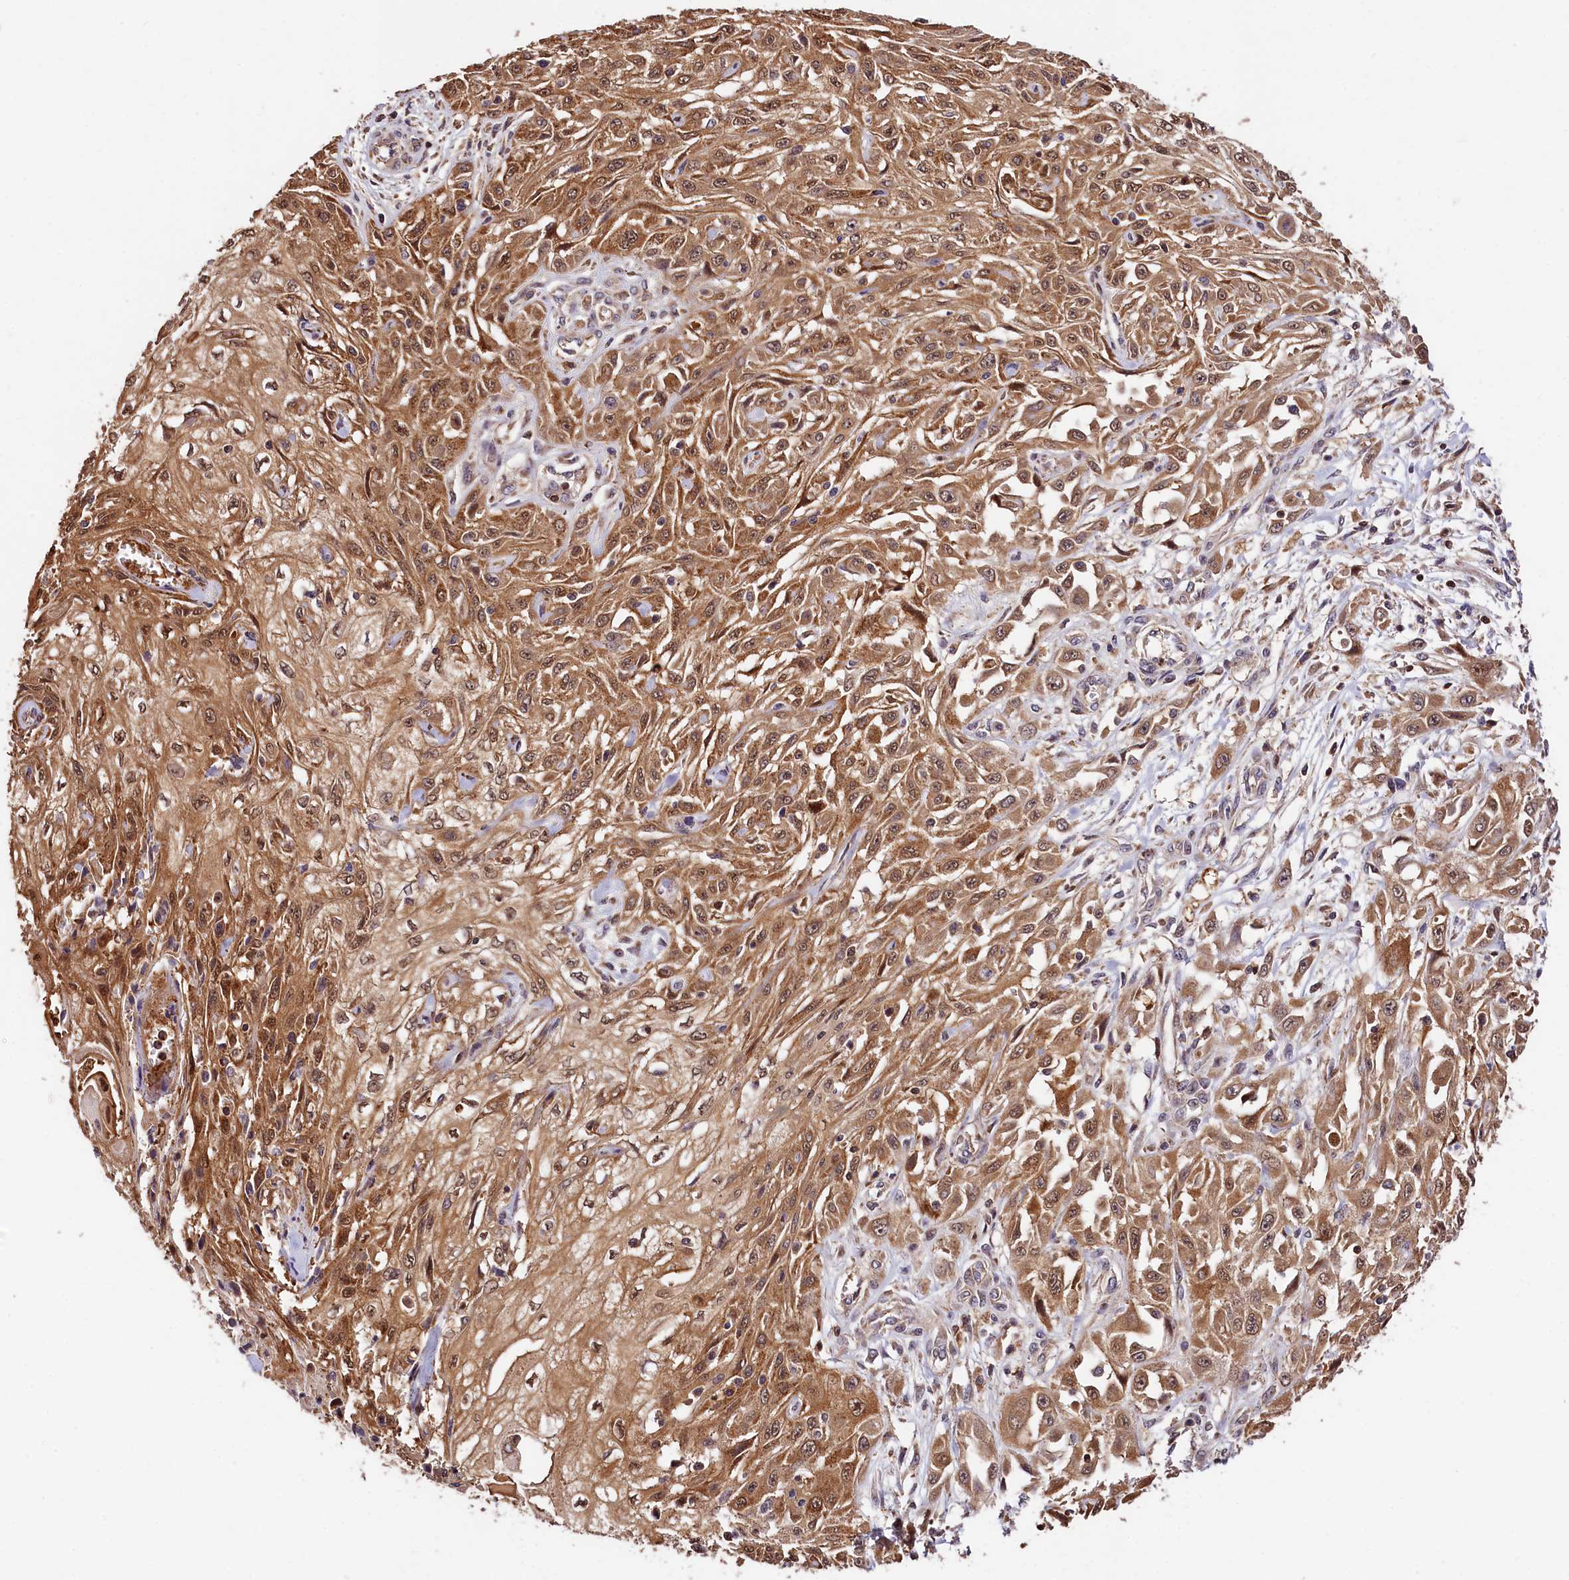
{"staining": {"intensity": "moderate", "quantity": ">75%", "location": "cytoplasmic/membranous,nuclear"}, "tissue": "skin cancer", "cell_type": "Tumor cells", "image_type": "cancer", "snomed": [{"axis": "morphology", "description": "Squamous cell carcinoma, NOS"}, {"axis": "morphology", "description": "Squamous cell carcinoma, metastatic, NOS"}, {"axis": "topography", "description": "Skin"}, {"axis": "topography", "description": "Lymph node"}], "caption": "Immunohistochemical staining of human skin cancer reveals medium levels of moderate cytoplasmic/membranous and nuclear expression in approximately >75% of tumor cells. The staining was performed using DAB, with brown indicating positive protein expression. Nuclei are stained blue with hematoxylin.", "gene": "KPTN", "patient": {"sex": "male", "age": 75}}